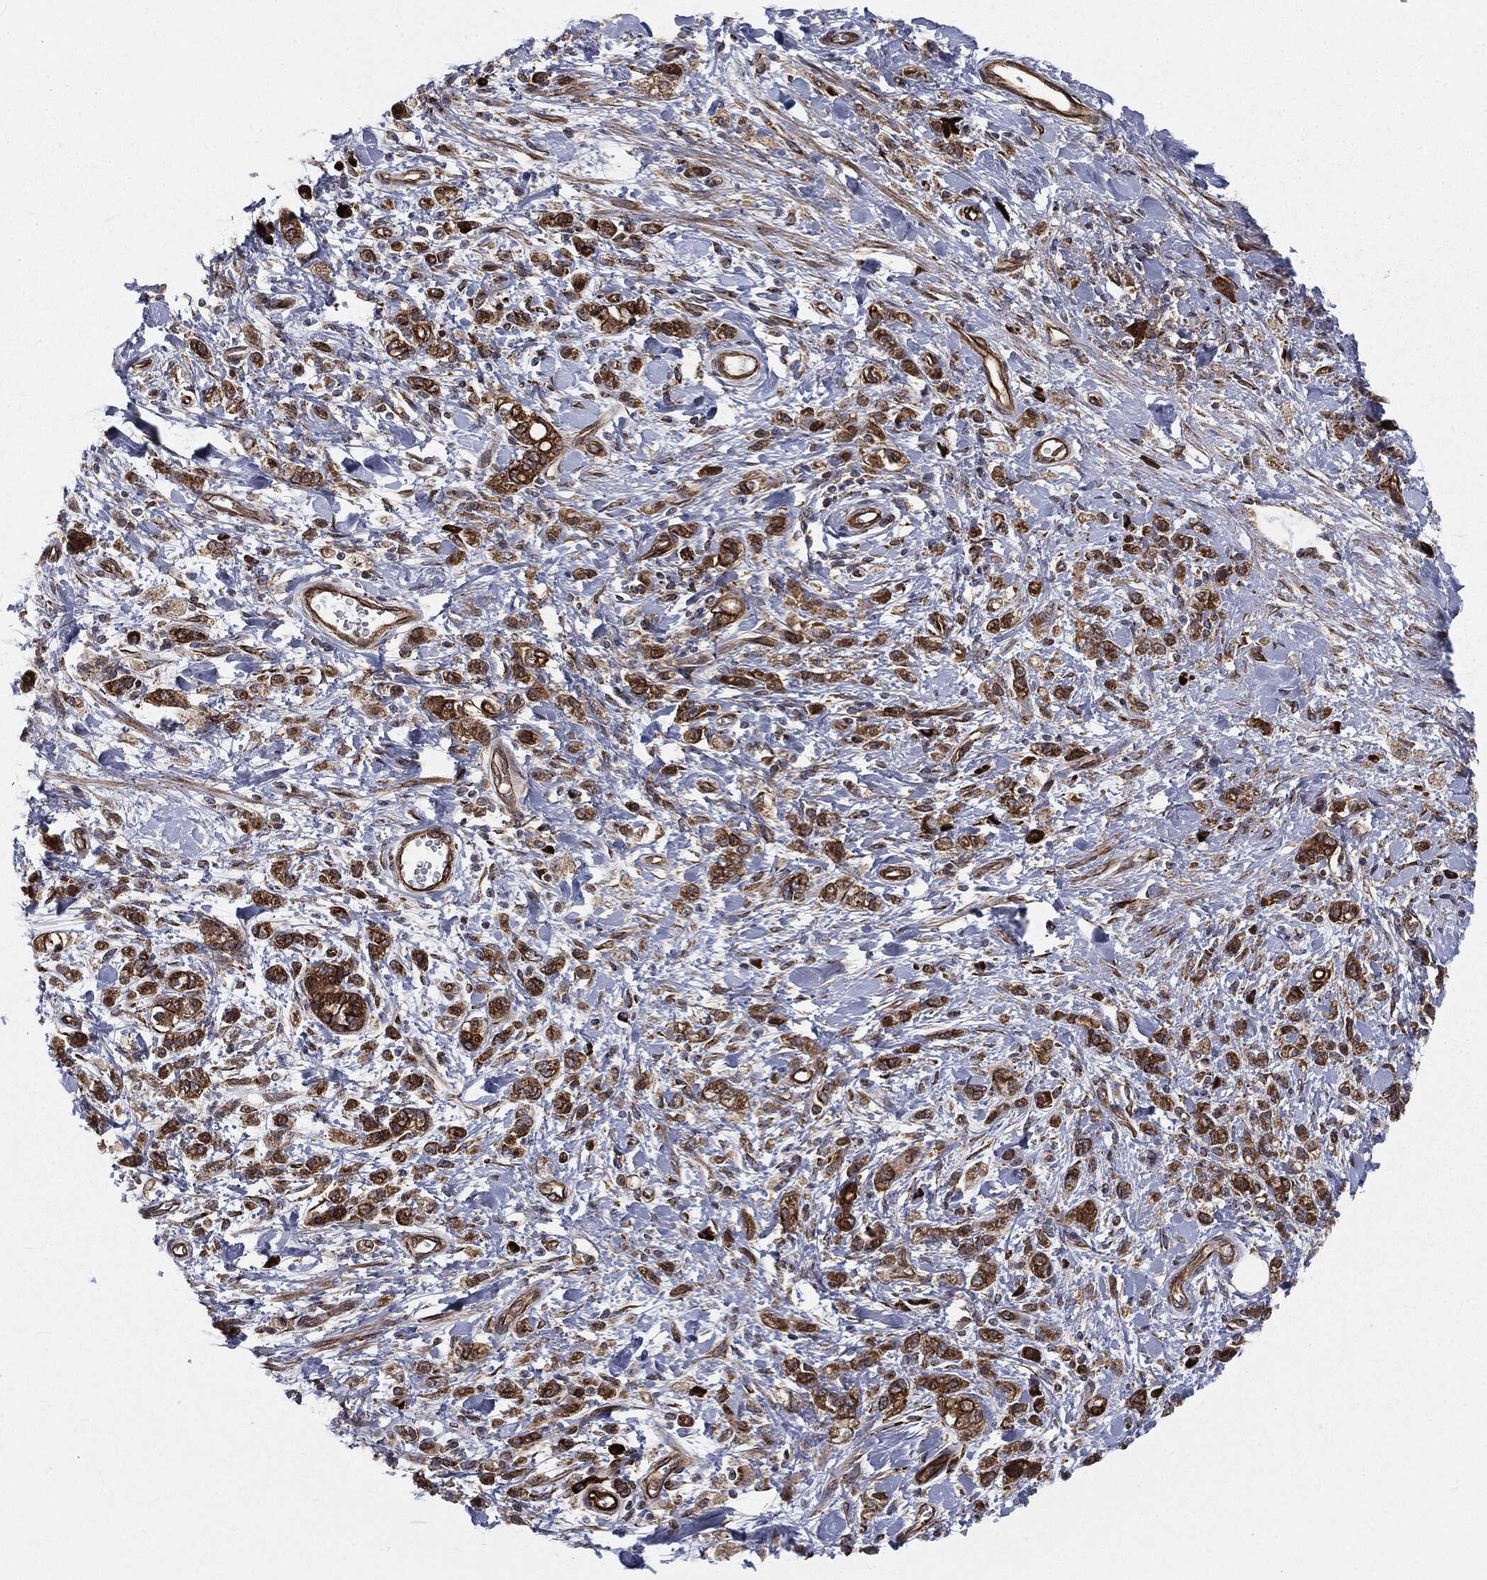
{"staining": {"intensity": "strong", "quantity": ">75%", "location": "cytoplasmic/membranous"}, "tissue": "stomach cancer", "cell_type": "Tumor cells", "image_type": "cancer", "snomed": [{"axis": "morphology", "description": "Adenocarcinoma, NOS"}, {"axis": "topography", "description": "Stomach"}], "caption": "A brown stain shows strong cytoplasmic/membranous expression of a protein in human stomach cancer tumor cells. (IHC, brightfield microscopy, high magnification).", "gene": "CYLD", "patient": {"sex": "male", "age": 77}}